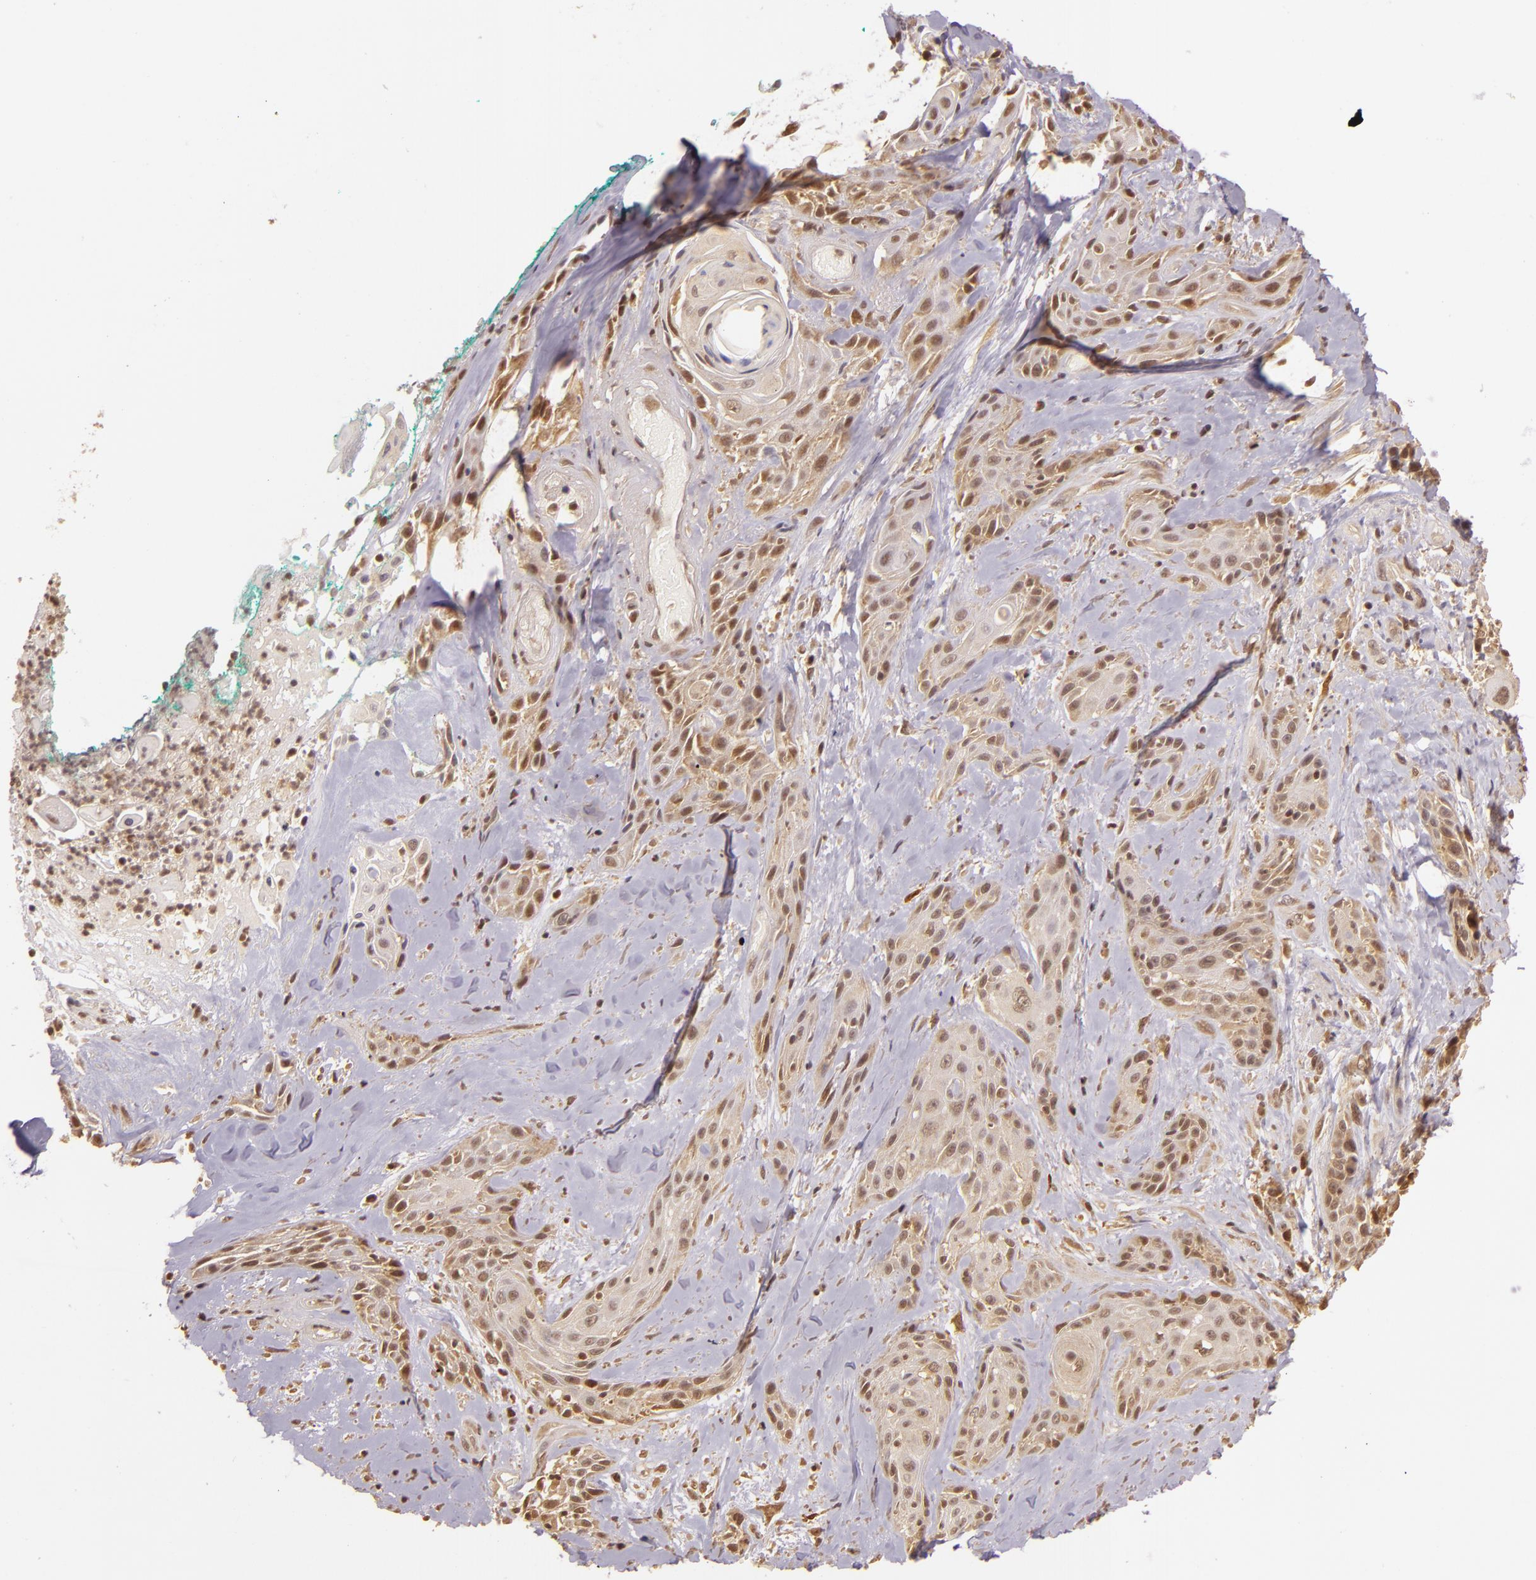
{"staining": {"intensity": "weak", "quantity": ">75%", "location": "cytoplasmic/membranous,nuclear"}, "tissue": "skin cancer", "cell_type": "Tumor cells", "image_type": "cancer", "snomed": [{"axis": "morphology", "description": "Squamous cell carcinoma, NOS"}, {"axis": "topography", "description": "Skin"}, {"axis": "topography", "description": "Anal"}], "caption": "Immunohistochemistry (IHC) (DAB (3,3'-diaminobenzidine)) staining of human skin cancer (squamous cell carcinoma) reveals weak cytoplasmic/membranous and nuclear protein positivity in about >75% of tumor cells. (Brightfield microscopy of DAB IHC at high magnification).", "gene": "TXNRD2", "patient": {"sex": "male", "age": 64}}